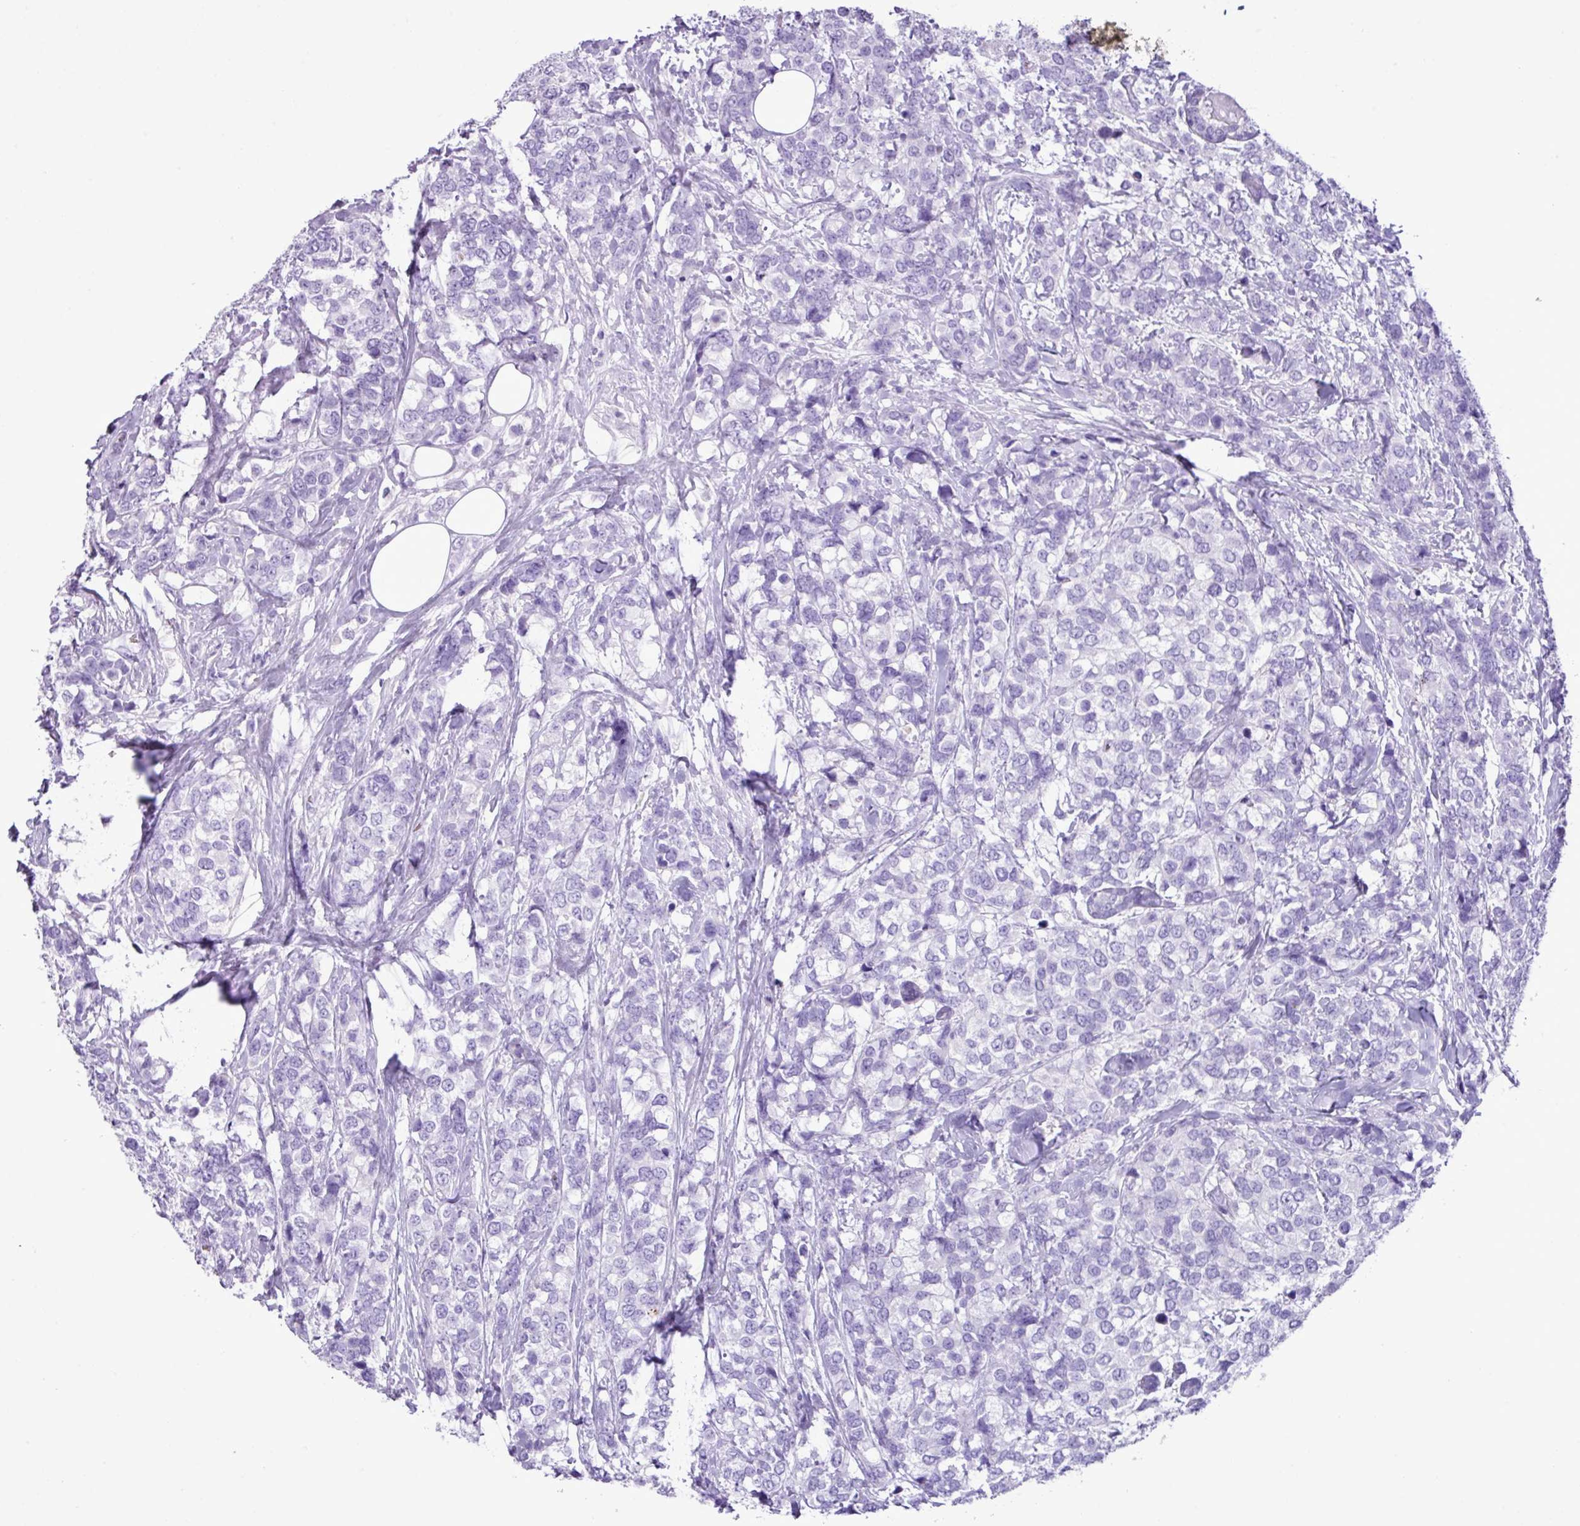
{"staining": {"intensity": "negative", "quantity": "none", "location": "none"}, "tissue": "breast cancer", "cell_type": "Tumor cells", "image_type": "cancer", "snomed": [{"axis": "morphology", "description": "Lobular carcinoma"}, {"axis": "topography", "description": "Breast"}], "caption": "The image reveals no staining of tumor cells in breast cancer.", "gene": "ZSCAN5A", "patient": {"sex": "female", "age": 59}}